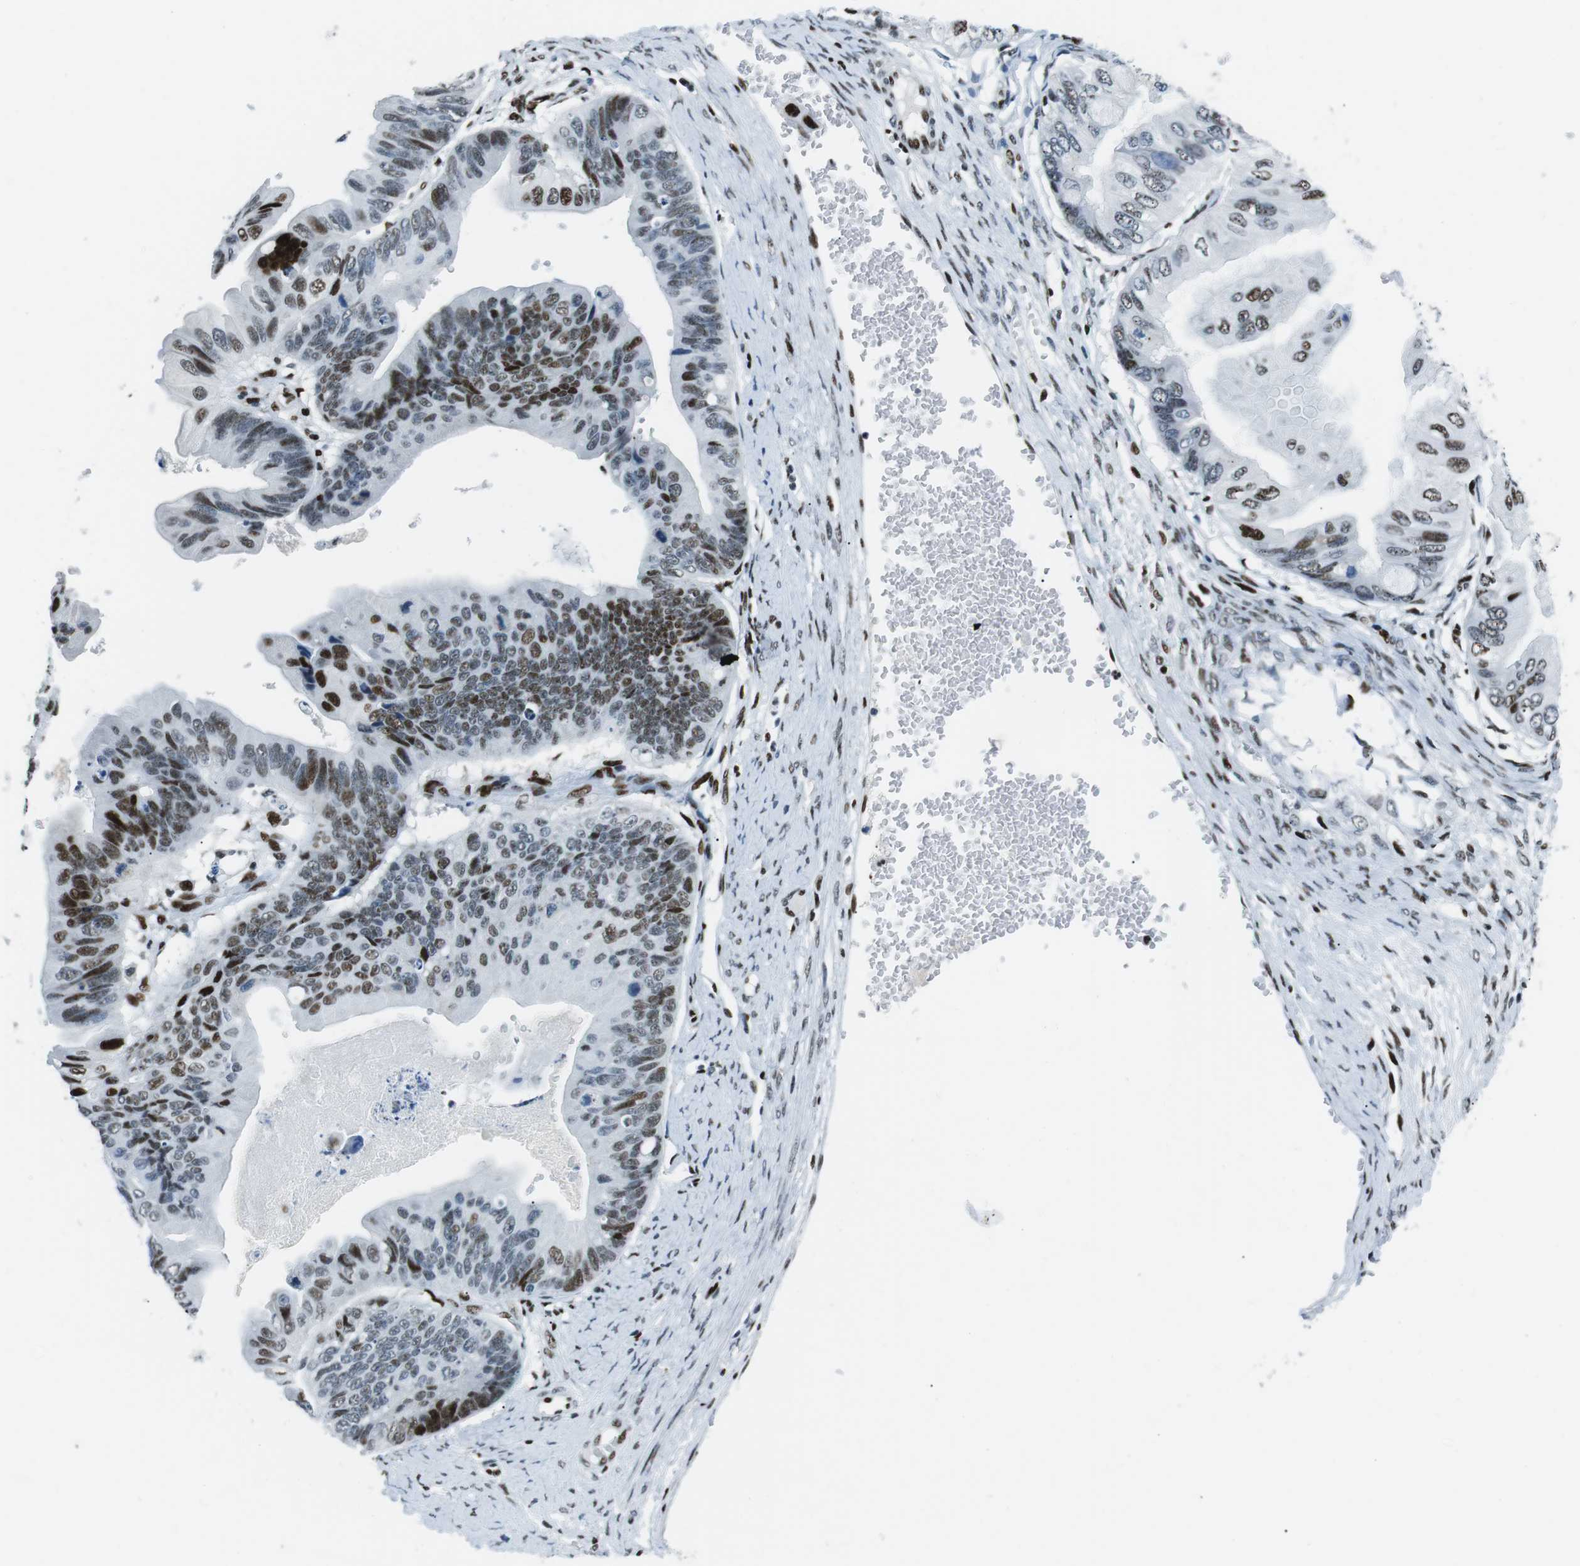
{"staining": {"intensity": "strong", "quantity": "25%-75%", "location": "nuclear"}, "tissue": "ovarian cancer", "cell_type": "Tumor cells", "image_type": "cancer", "snomed": [{"axis": "morphology", "description": "Cystadenocarcinoma, mucinous, NOS"}, {"axis": "topography", "description": "Ovary"}], "caption": "The photomicrograph displays staining of ovarian cancer (mucinous cystadenocarcinoma), revealing strong nuclear protein staining (brown color) within tumor cells. Nuclei are stained in blue.", "gene": "PML", "patient": {"sex": "female", "age": 61}}